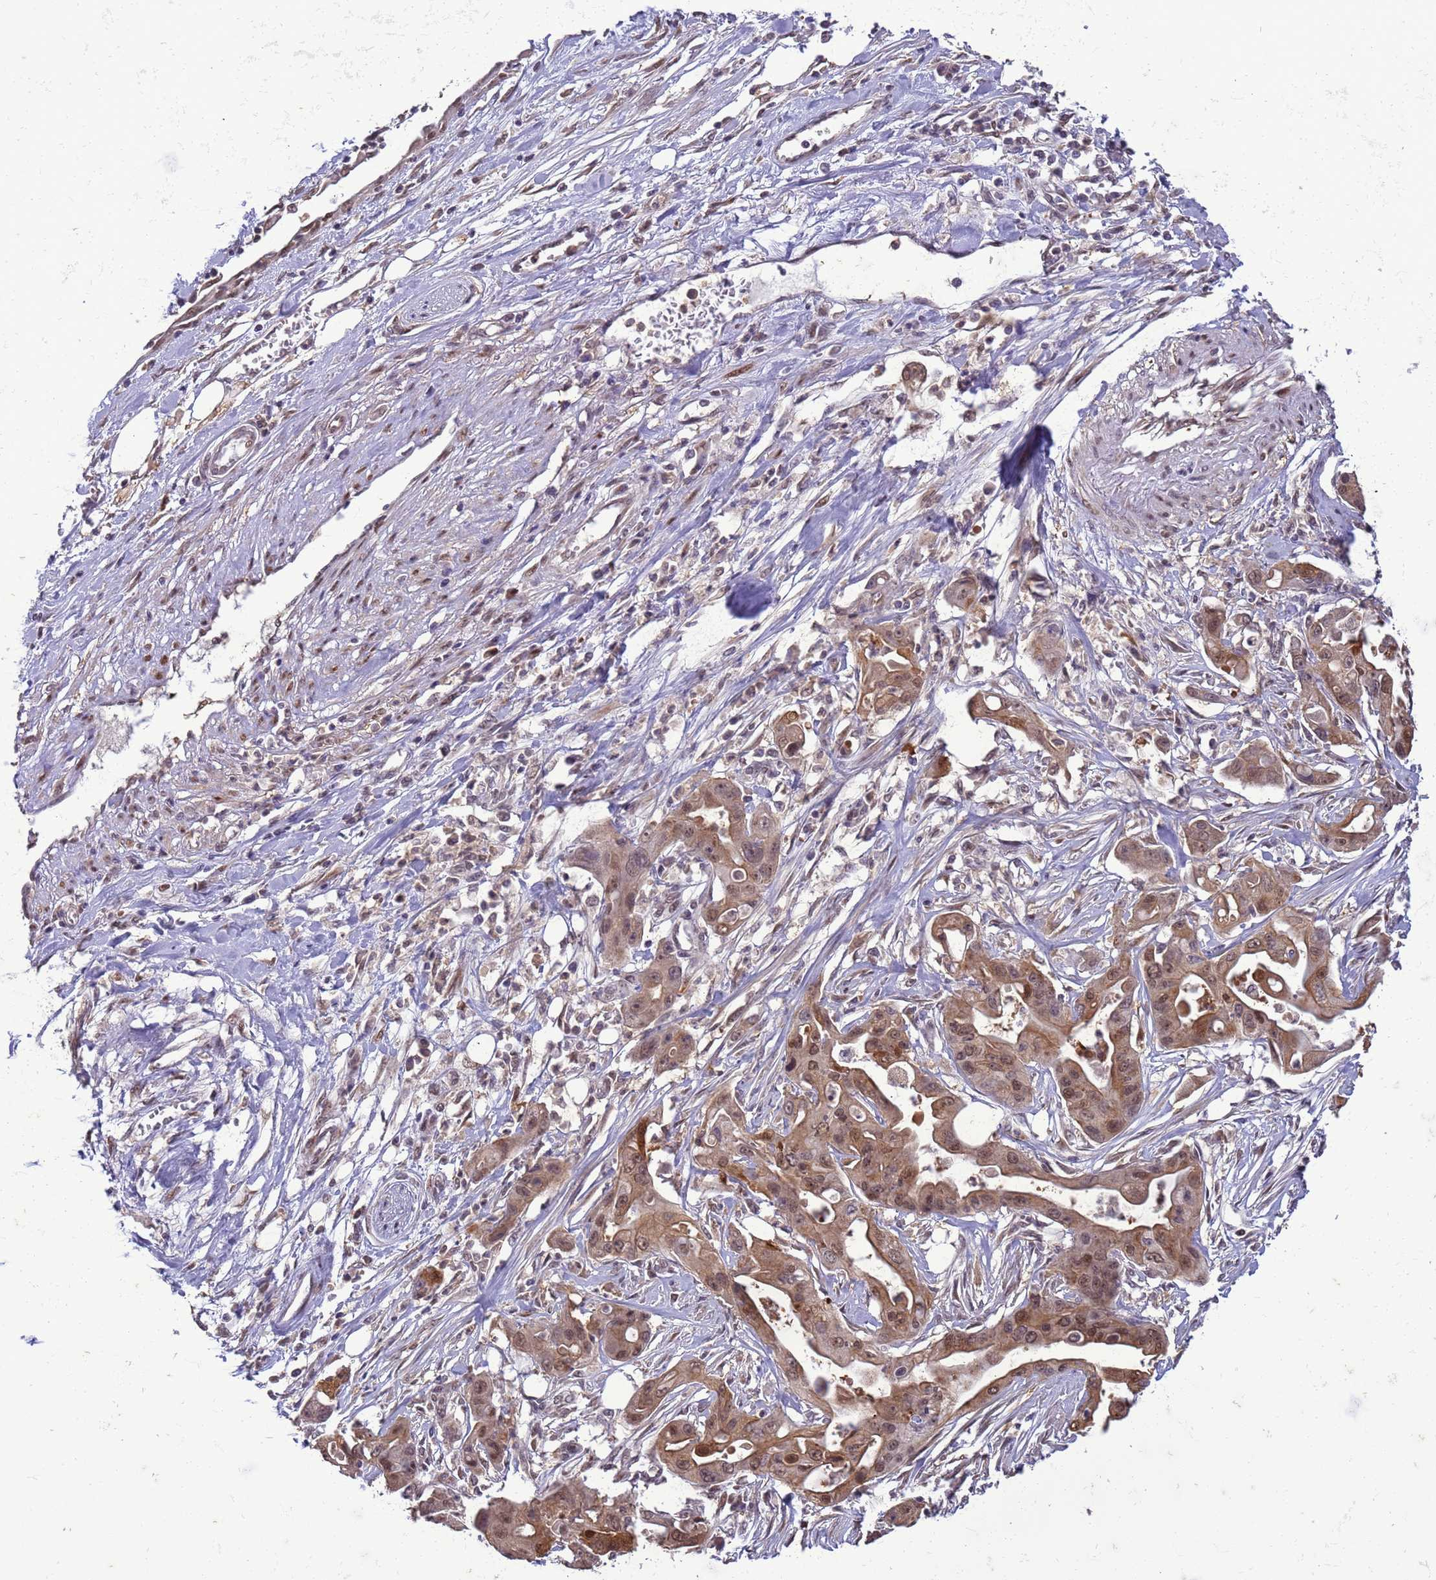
{"staining": {"intensity": "moderate", "quantity": ">75%", "location": "cytoplasmic/membranous,nuclear"}, "tissue": "ovarian cancer", "cell_type": "Tumor cells", "image_type": "cancer", "snomed": [{"axis": "morphology", "description": "Cystadenocarcinoma, mucinous, NOS"}, {"axis": "topography", "description": "Ovary"}], "caption": "DAB (3,3'-diaminobenzidine) immunohistochemical staining of ovarian cancer shows moderate cytoplasmic/membranous and nuclear protein expression in about >75% of tumor cells.", "gene": "ZBTB5", "patient": {"sex": "female", "age": 70}}